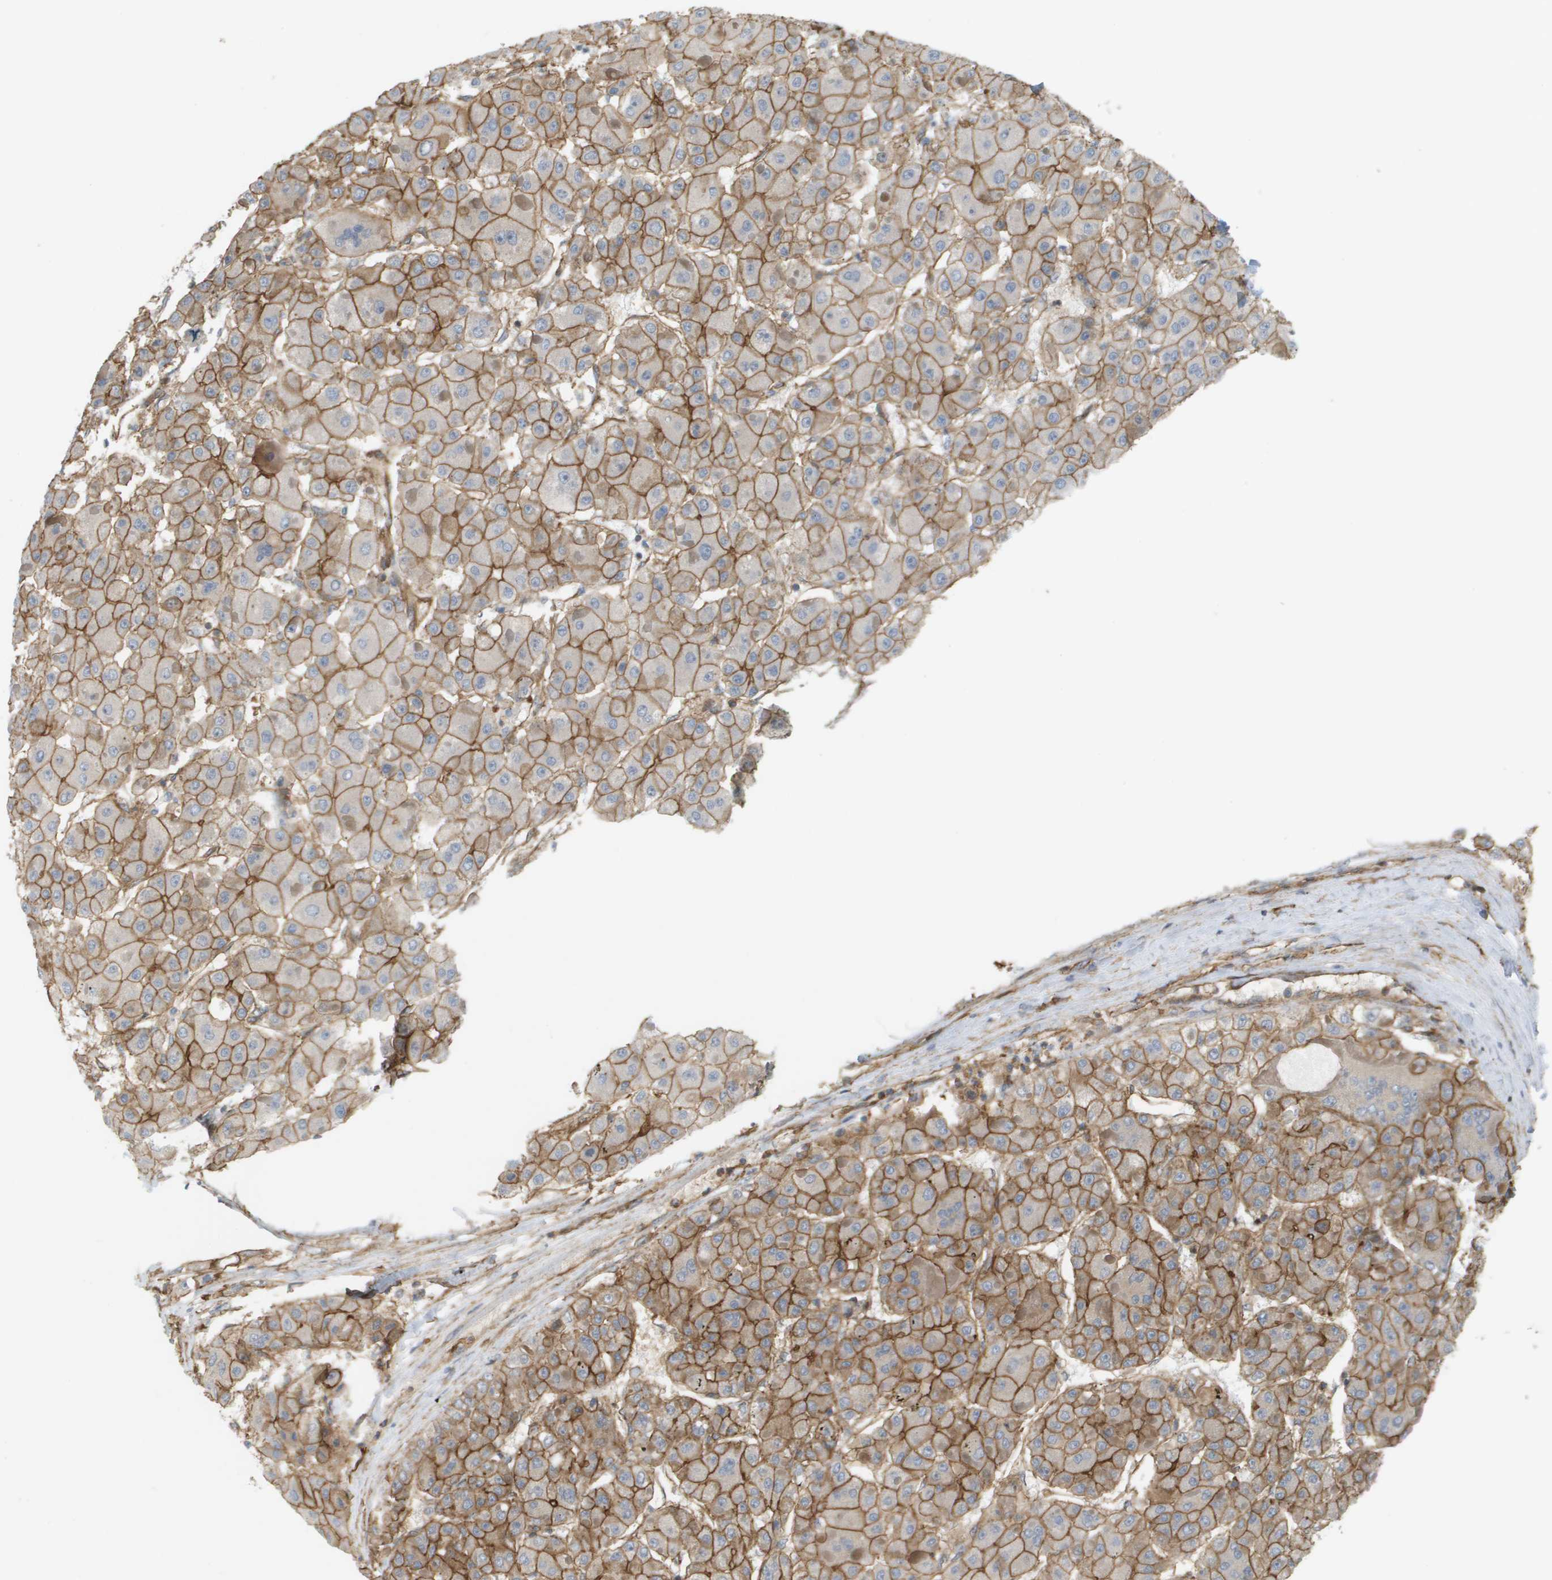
{"staining": {"intensity": "moderate", "quantity": ">75%", "location": "cytoplasmic/membranous"}, "tissue": "liver cancer", "cell_type": "Tumor cells", "image_type": "cancer", "snomed": [{"axis": "morphology", "description": "Carcinoma, Hepatocellular, NOS"}, {"axis": "topography", "description": "Liver"}], "caption": "The immunohistochemical stain shows moderate cytoplasmic/membranous positivity in tumor cells of hepatocellular carcinoma (liver) tissue.", "gene": "SGMS2", "patient": {"sex": "female", "age": 73}}